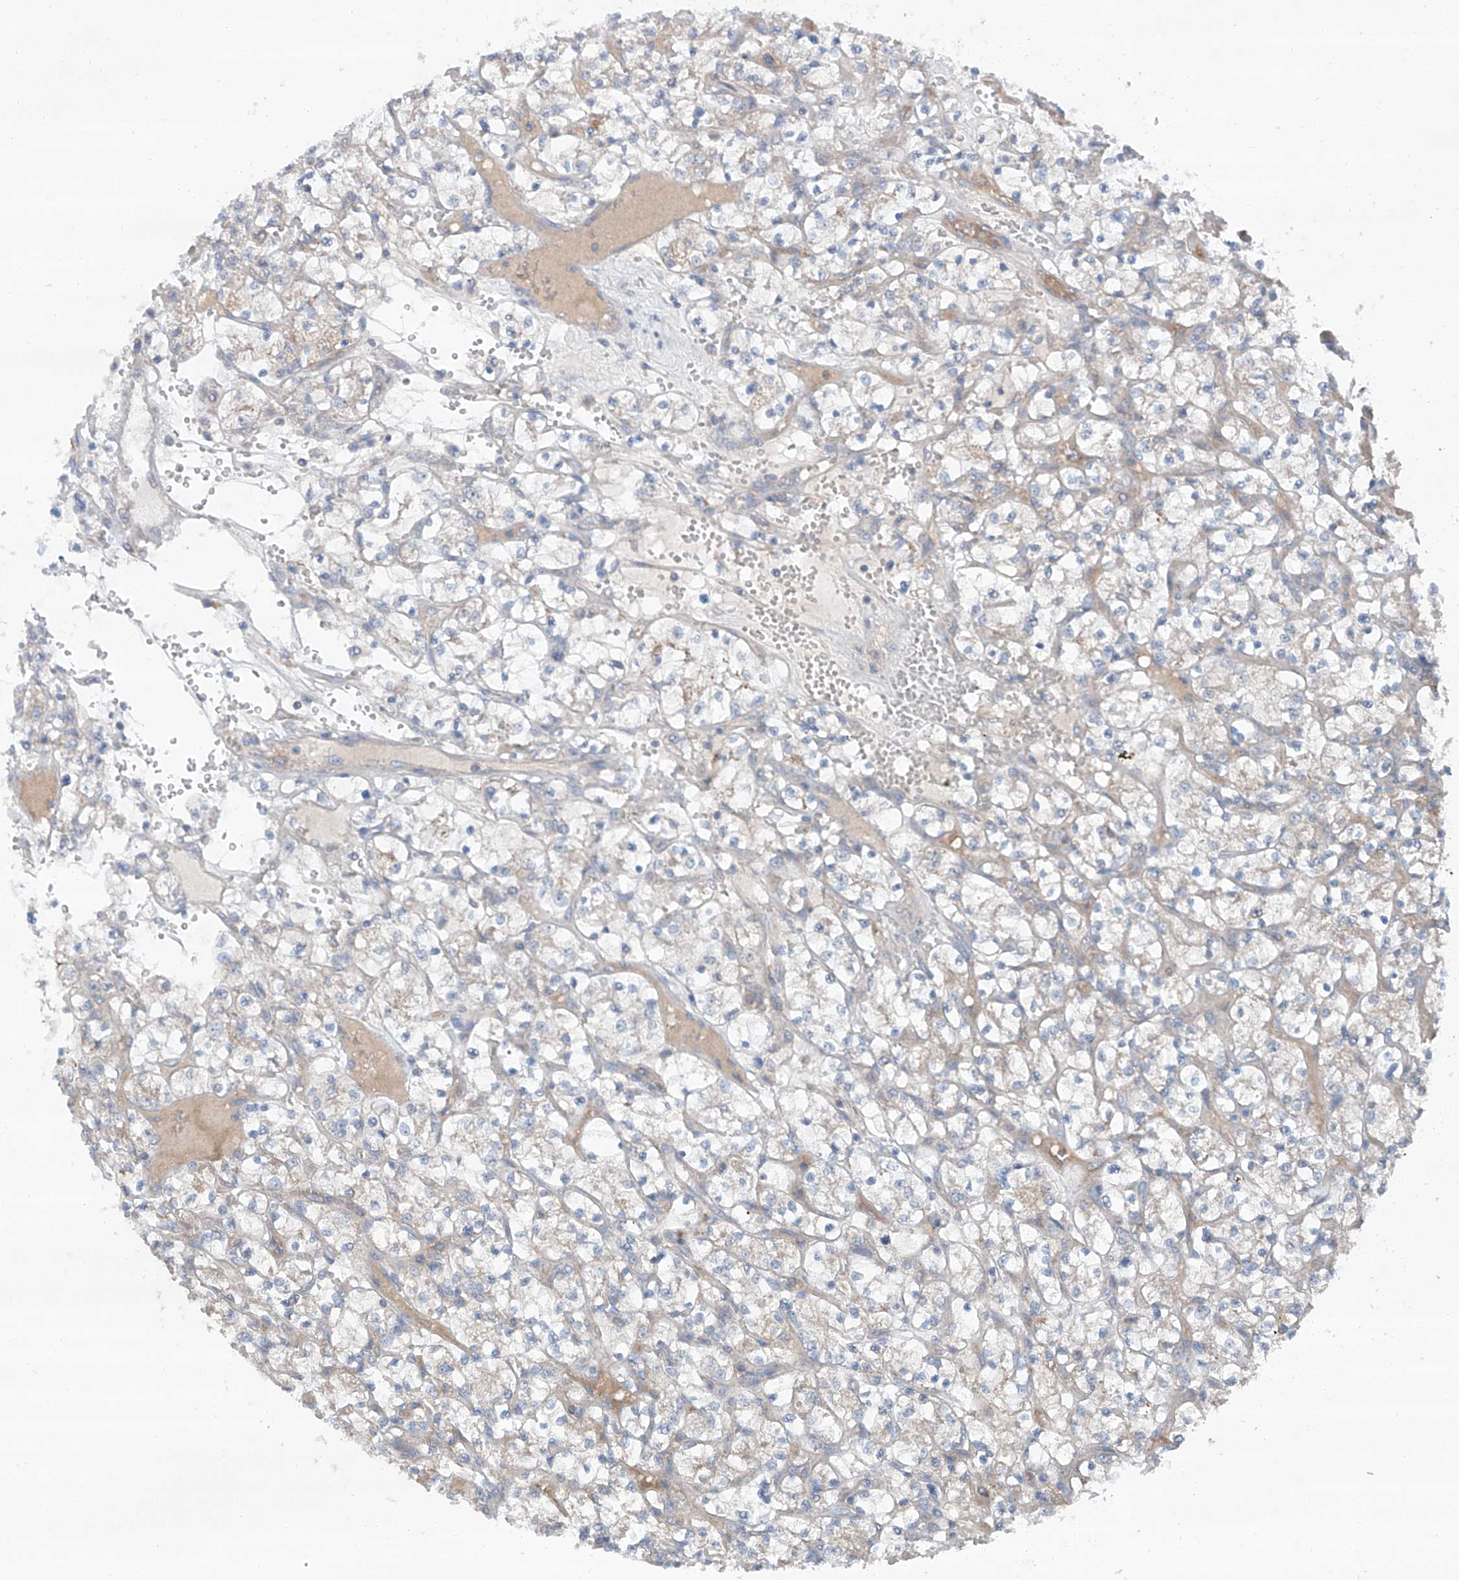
{"staining": {"intensity": "weak", "quantity": "<25%", "location": "cytoplasmic/membranous"}, "tissue": "renal cancer", "cell_type": "Tumor cells", "image_type": "cancer", "snomed": [{"axis": "morphology", "description": "Adenocarcinoma, NOS"}, {"axis": "topography", "description": "Kidney"}], "caption": "IHC image of neoplastic tissue: human renal cancer stained with DAB (3,3'-diaminobenzidine) exhibits no significant protein expression in tumor cells.", "gene": "SIX4", "patient": {"sex": "female", "age": 69}}